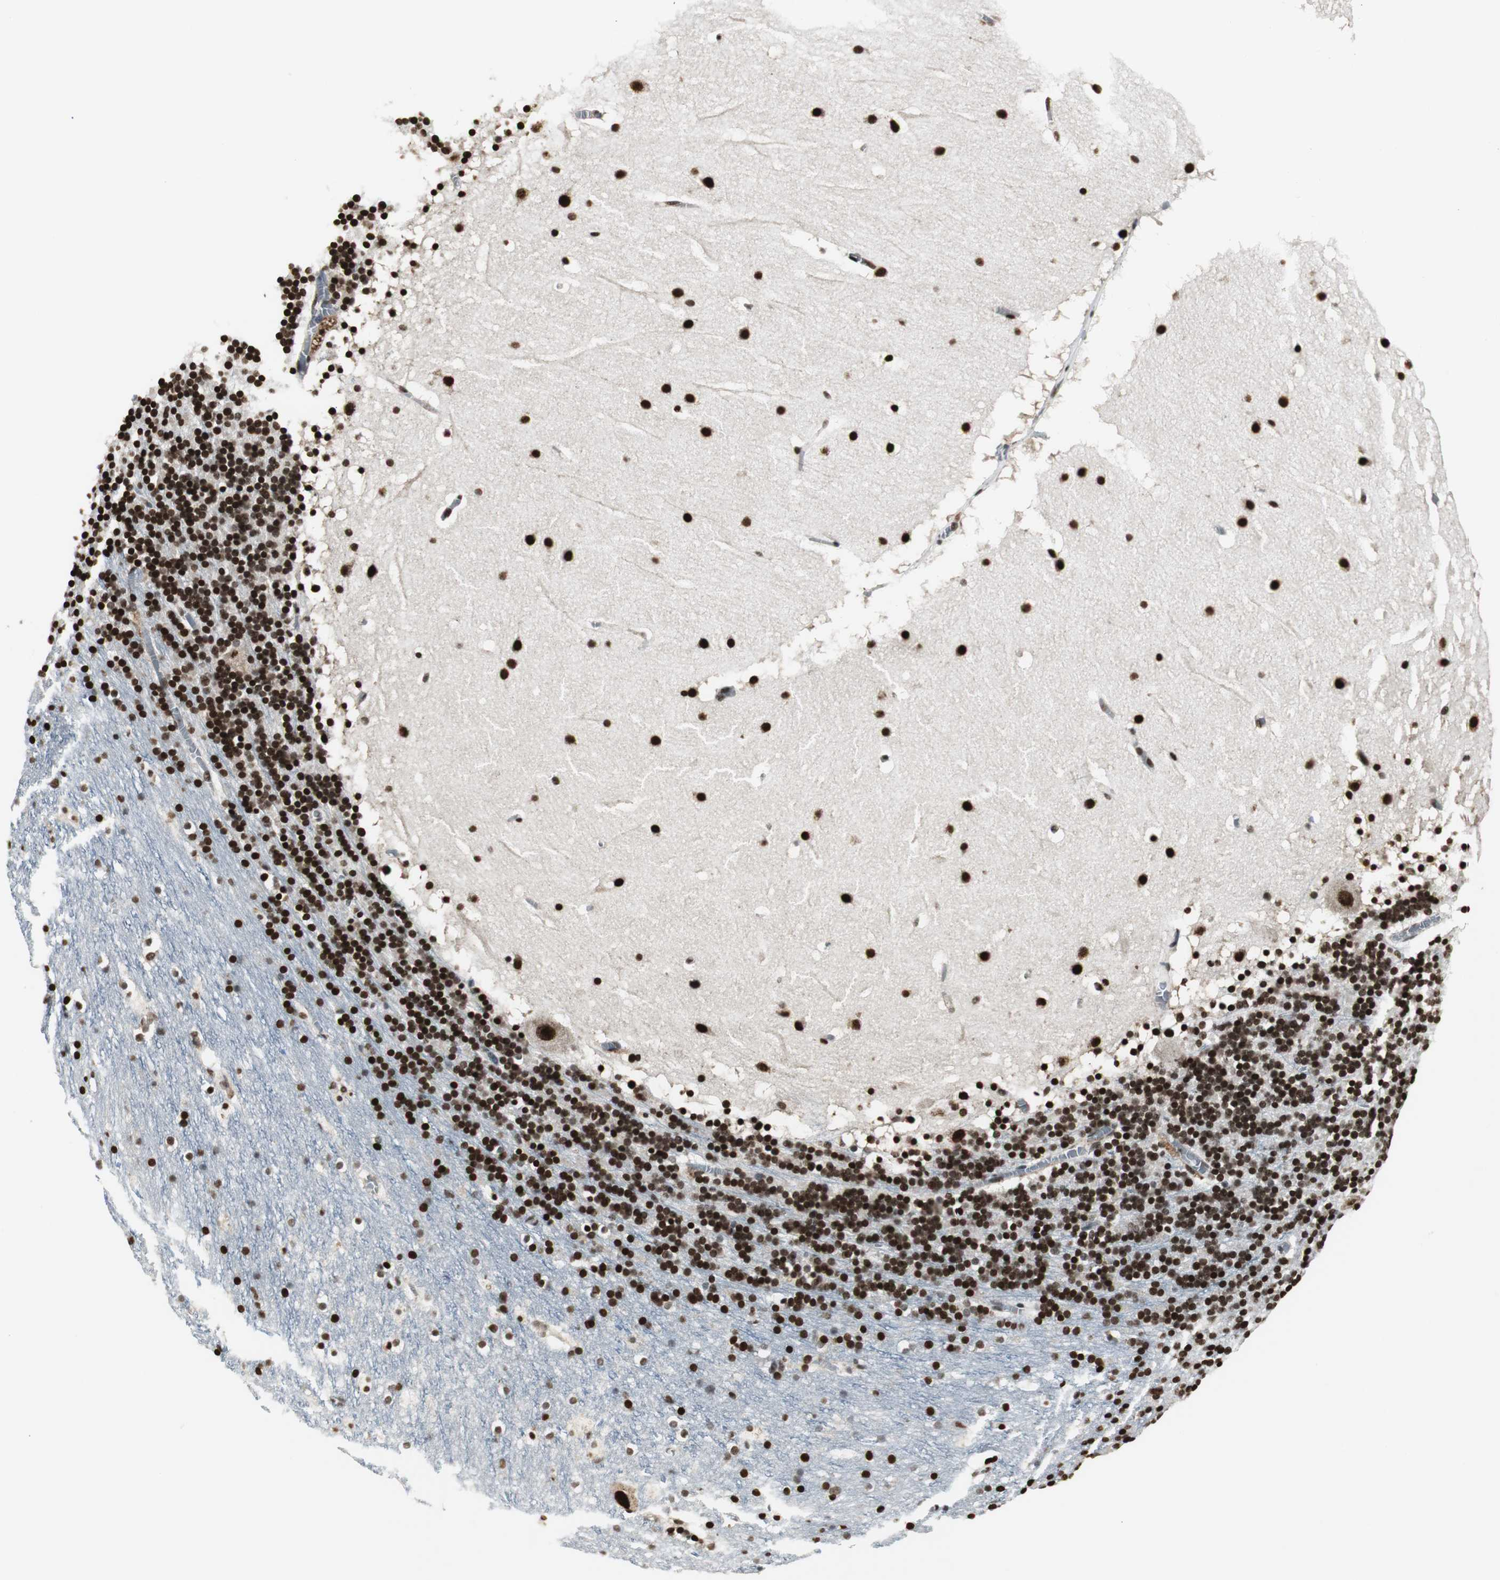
{"staining": {"intensity": "strong", "quantity": ">75%", "location": "nuclear"}, "tissue": "cerebellum", "cell_type": "Cells in granular layer", "image_type": "normal", "snomed": [{"axis": "morphology", "description": "Normal tissue, NOS"}, {"axis": "topography", "description": "Cerebellum"}], "caption": "IHC photomicrograph of benign cerebellum stained for a protein (brown), which exhibits high levels of strong nuclear expression in about >75% of cells in granular layer.", "gene": "PARN", "patient": {"sex": "male", "age": 45}}